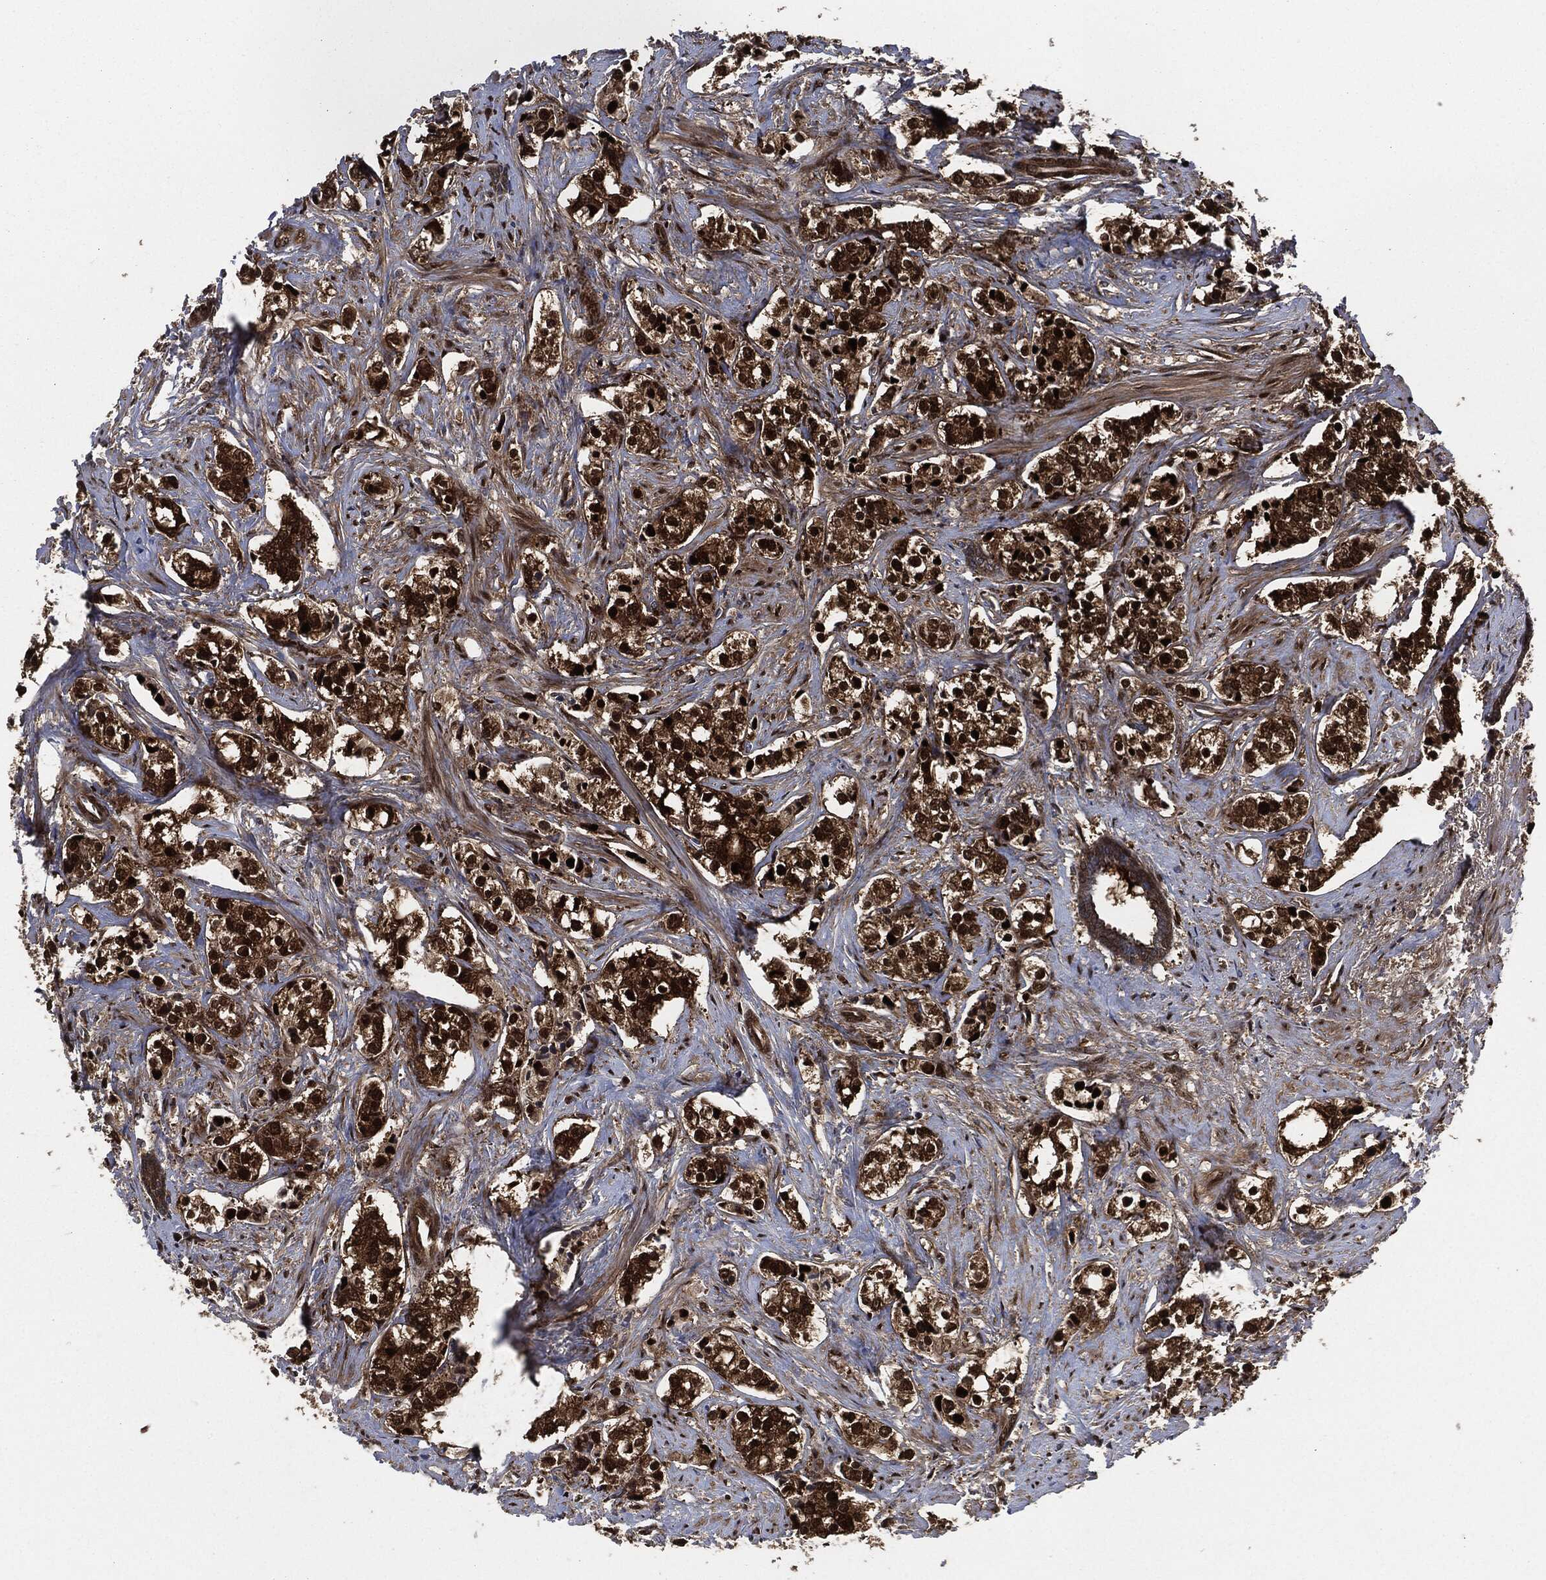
{"staining": {"intensity": "strong", "quantity": ">75%", "location": "nuclear"}, "tissue": "prostate cancer", "cell_type": "Tumor cells", "image_type": "cancer", "snomed": [{"axis": "morphology", "description": "Adenocarcinoma, NOS"}, {"axis": "topography", "description": "Prostate and seminal vesicle, NOS"}], "caption": "IHC histopathology image of human prostate adenocarcinoma stained for a protein (brown), which displays high levels of strong nuclear expression in approximately >75% of tumor cells.", "gene": "DCTN1", "patient": {"sex": "male", "age": 63}}